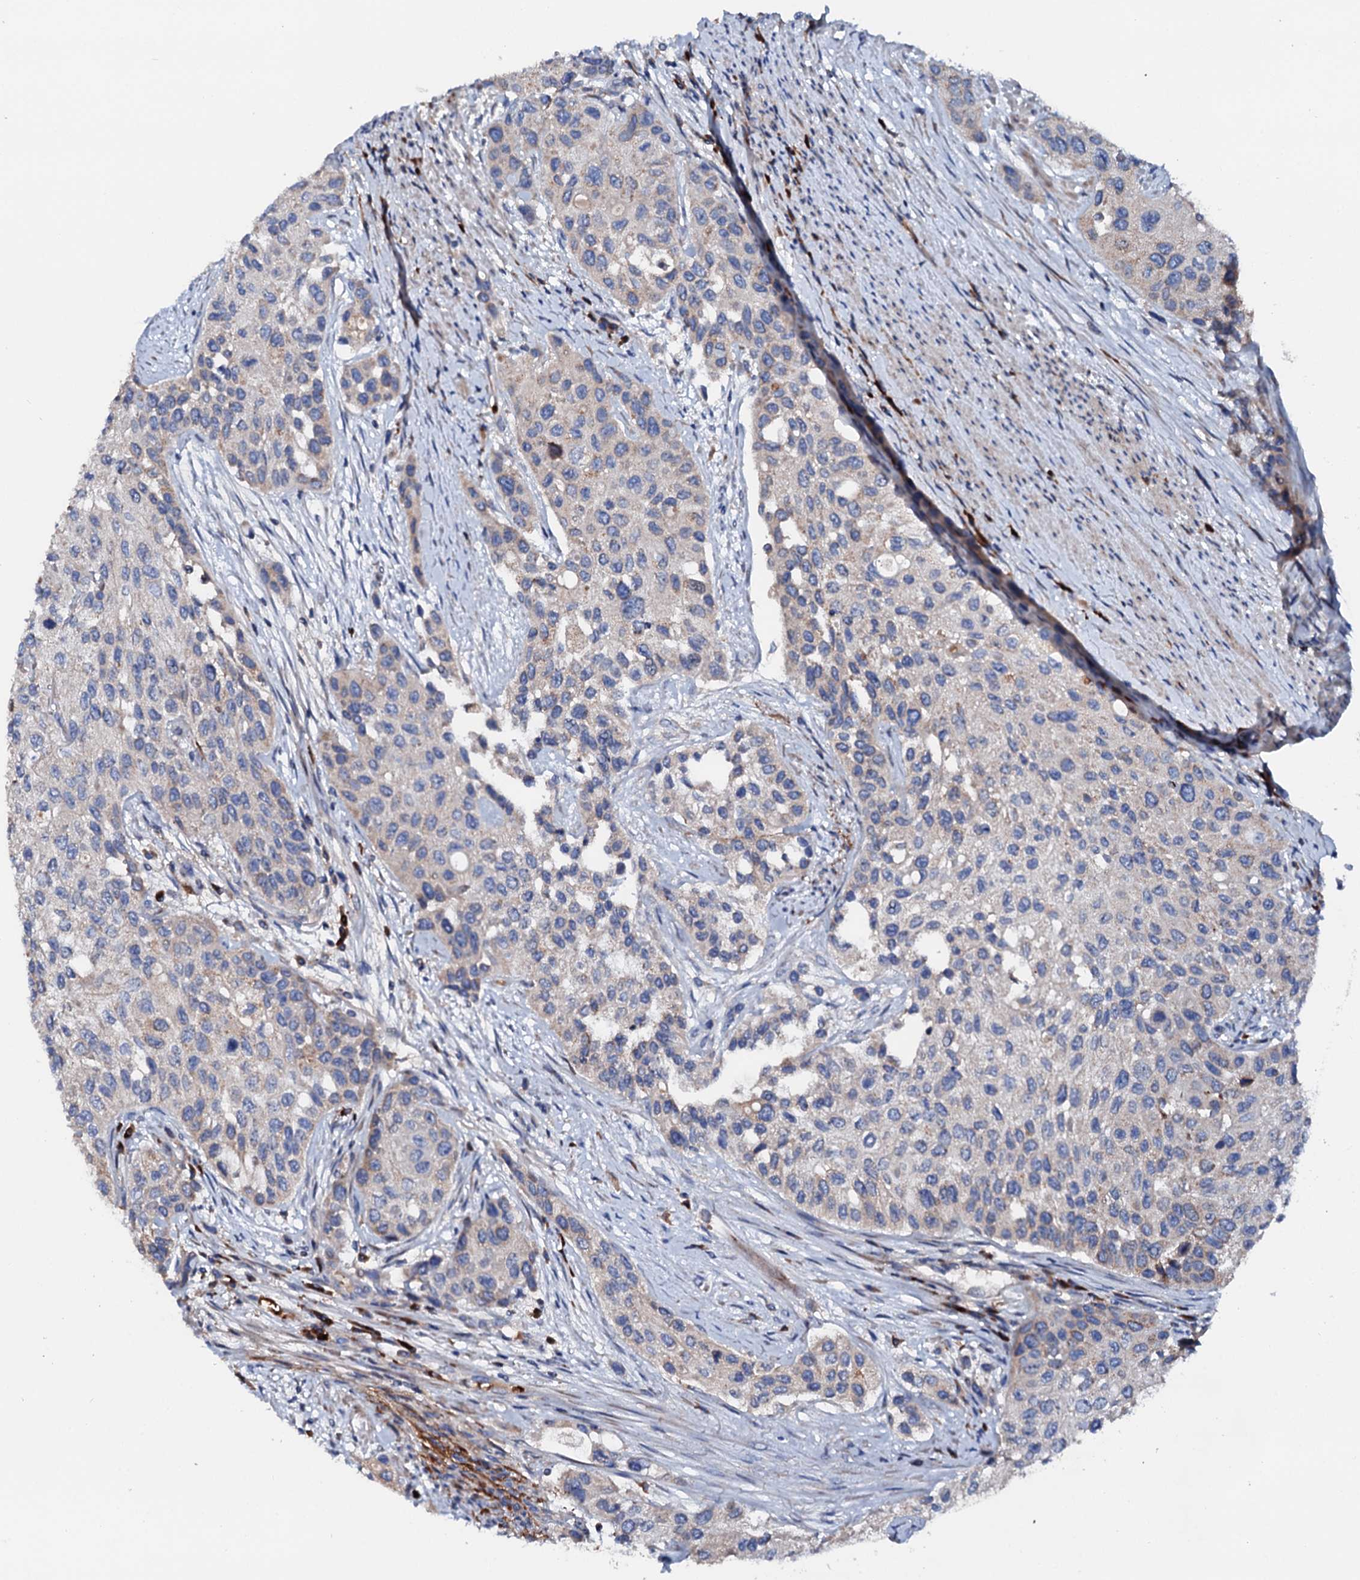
{"staining": {"intensity": "negative", "quantity": "none", "location": "none"}, "tissue": "urothelial cancer", "cell_type": "Tumor cells", "image_type": "cancer", "snomed": [{"axis": "morphology", "description": "Normal tissue, NOS"}, {"axis": "morphology", "description": "Urothelial carcinoma, High grade"}, {"axis": "topography", "description": "Vascular tissue"}, {"axis": "topography", "description": "Urinary bladder"}], "caption": "This is a photomicrograph of immunohistochemistry (IHC) staining of high-grade urothelial carcinoma, which shows no staining in tumor cells.", "gene": "SLC10A7", "patient": {"sex": "female", "age": 56}}